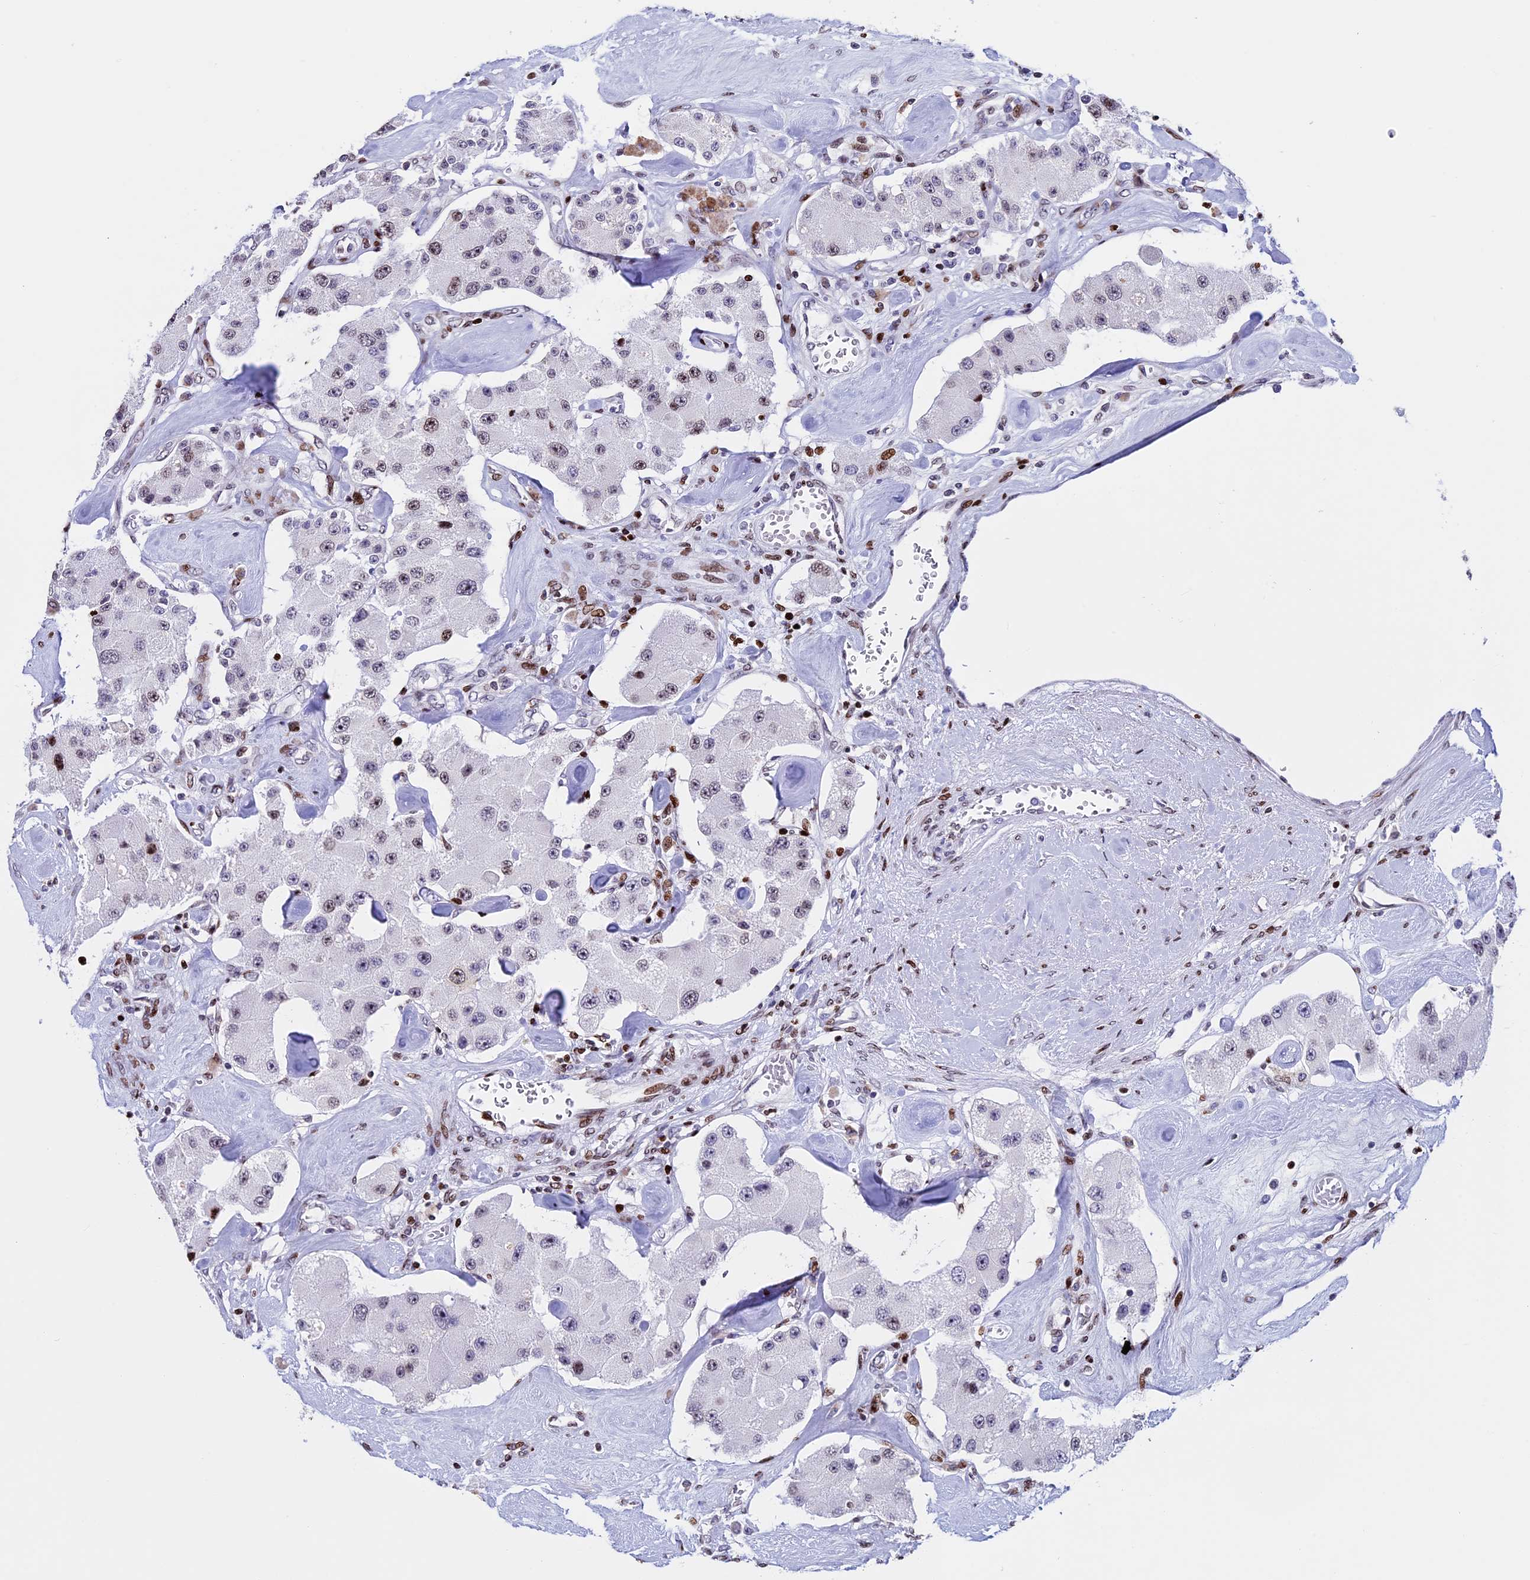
{"staining": {"intensity": "moderate", "quantity": "<25%", "location": "nuclear"}, "tissue": "carcinoid", "cell_type": "Tumor cells", "image_type": "cancer", "snomed": [{"axis": "morphology", "description": "Carcinoid, malignant, NOS"}, {"axis": "topography", "description": "Pancreas"}], "caption": "DAB (3,3'-diaminobenzidine) immunohistochemical staining of human malignant carcinoid demonstrates moderate nuclear protein expression in about <25% of tumor cells. (DAB IHC with brightfield microscopy, high magnification).", "gene": "BTBD3", "patient": {"sex": "male", "age": 41}}